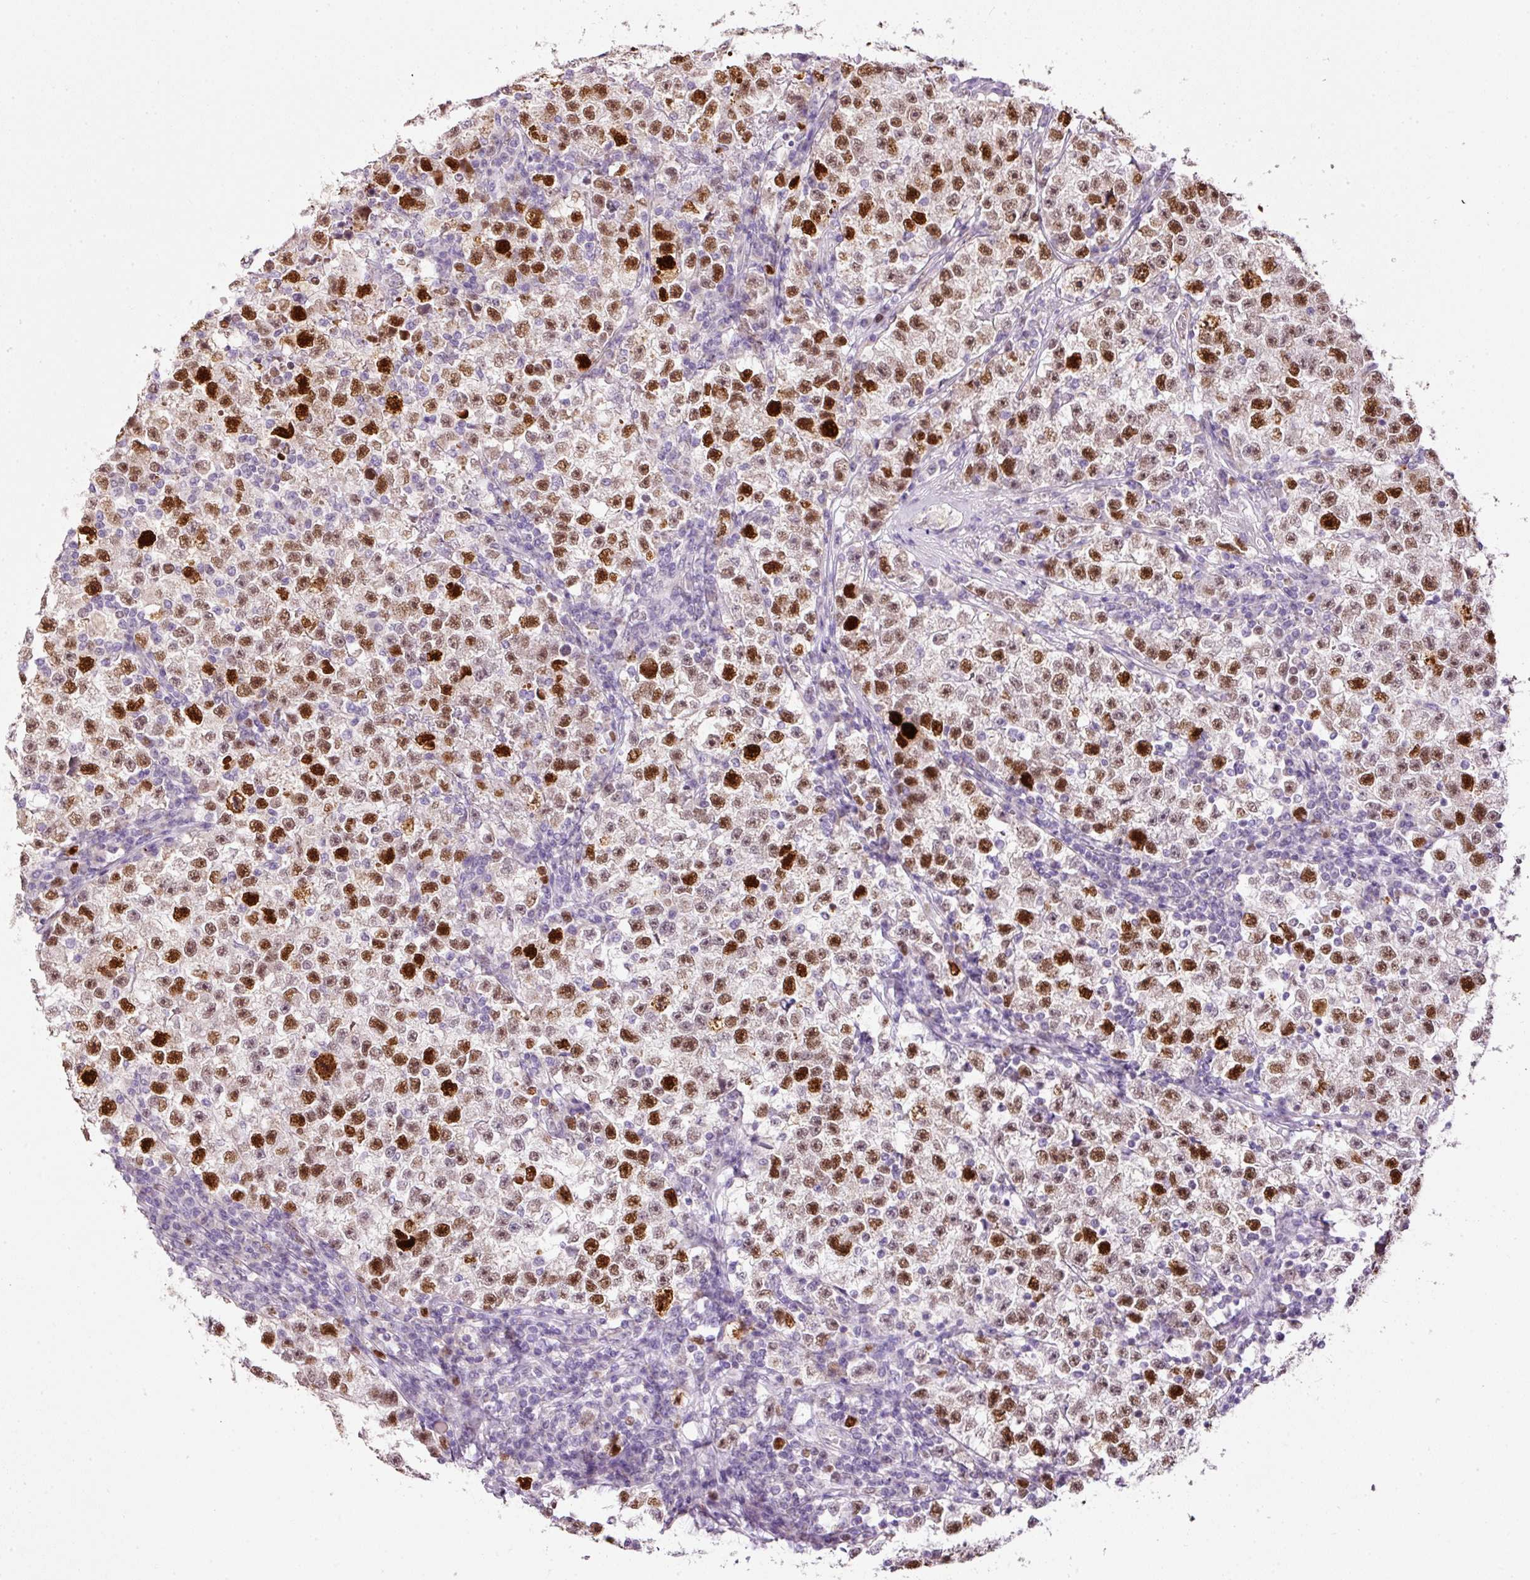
{"staining": {"intensity": "strong", "quantity": ">75%", "location": "nuclear"}, "tissue": "testis cancer", "cell_type": "Tumor cells", "image_type": "cancer", "snomed": [{"axis": "morphology", "description": "Seminoma, NOS"}, {"axis": "topography", "description": "Testis"}], "caption": "Immunohistochemistry (IHC) of testis seminoma shows high levels of strong nuclear positivity in approximately >75% of tumor cells.", "gene": "KPNA2", "patient": {"sex": "male", "age": 22}}